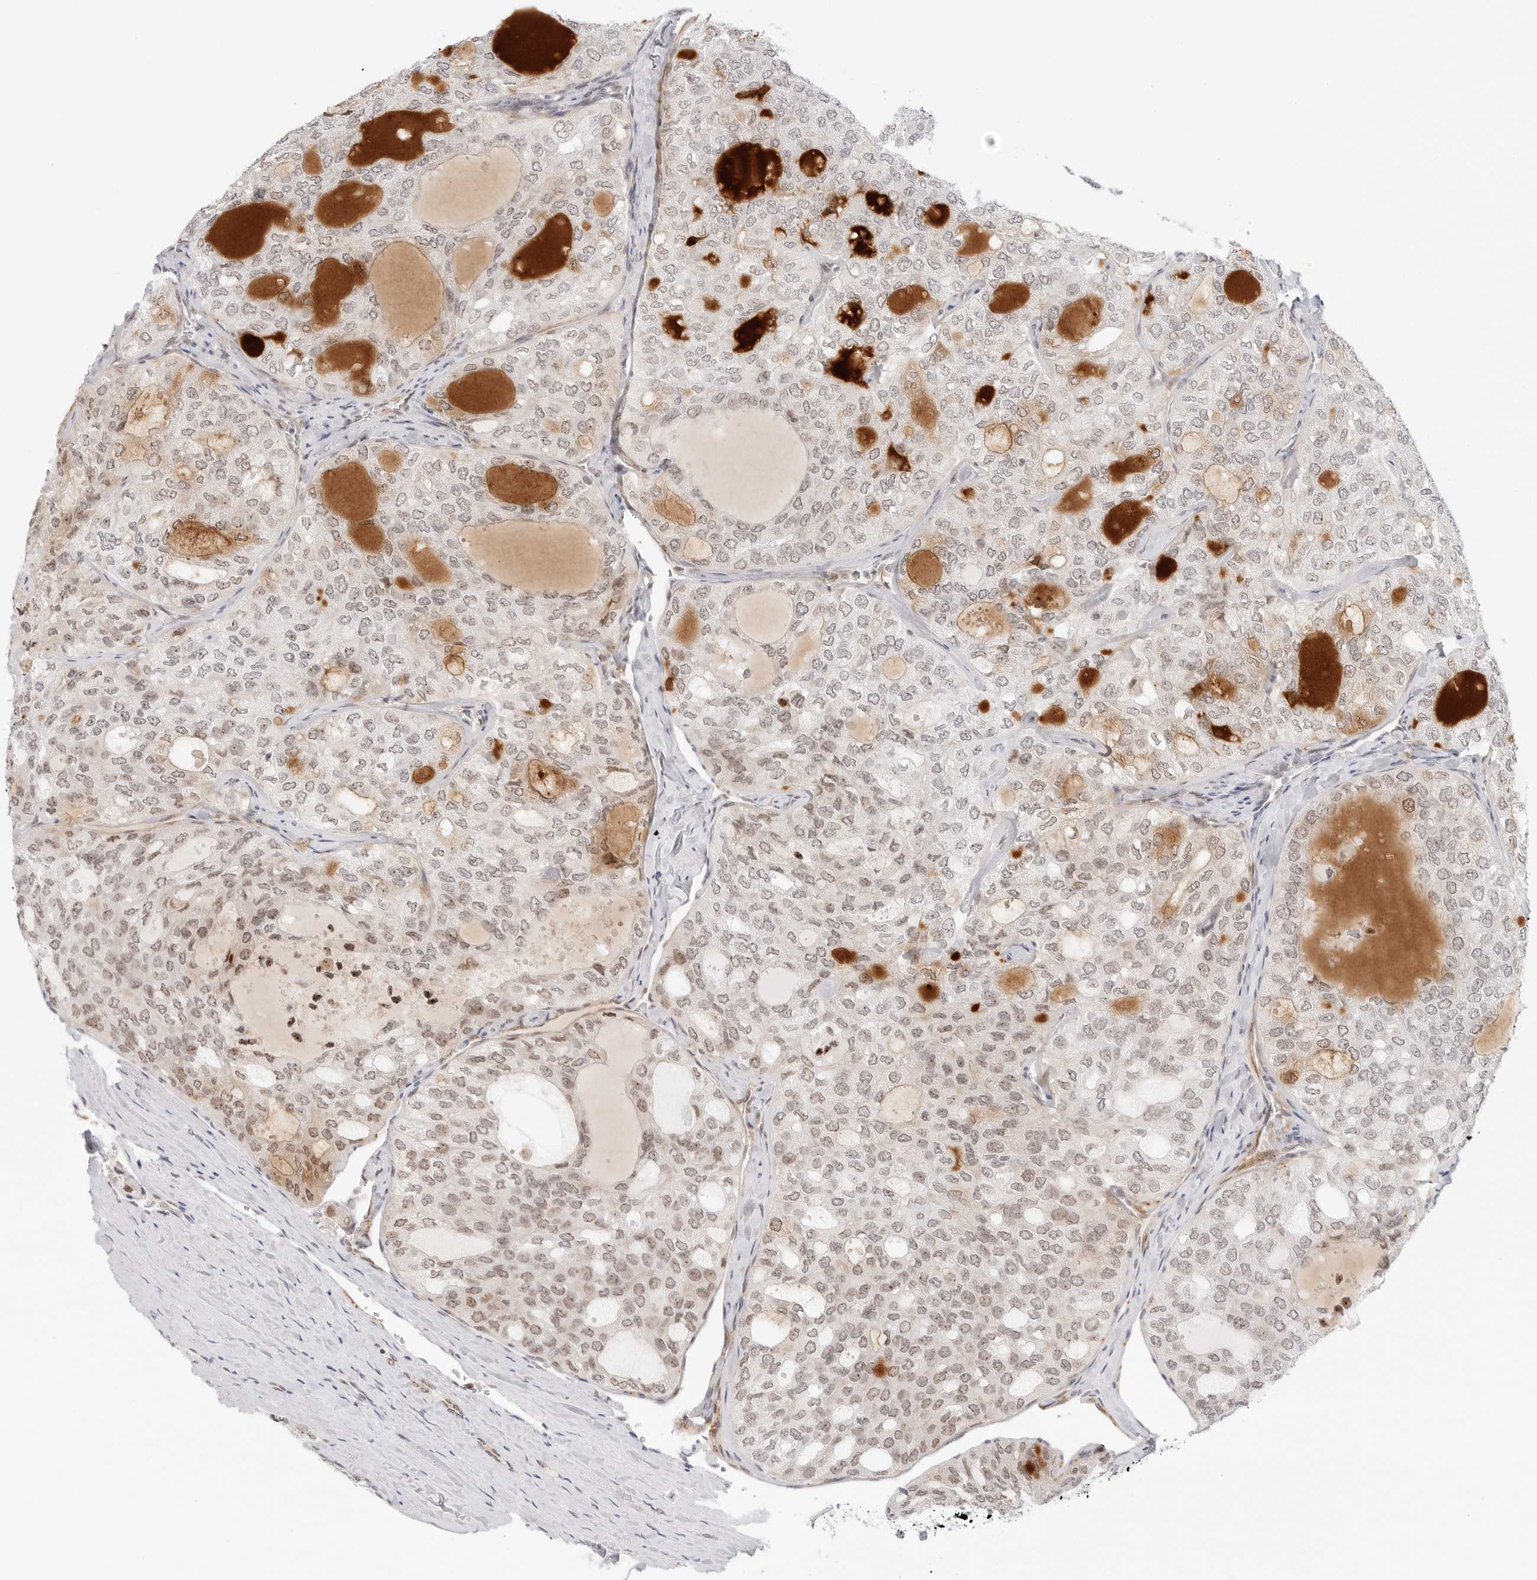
{"staining": {"intensity": "weak", "quantity": ">75%", "location": "nuclear"}, "tissue": "thyroid cancer", "cell_type": "Tumor cells", "image_type": "cancer", "snomed": [{"axis": "morphology", "description": "Follicular adenoma carcinoma, NOS"}, {"axis": "topography", "description": "Thyroid gland"}], "caption": "Immunohistochemical staining of follicular adenoma carcinoma (thyroid) exhibits weak nuclear protein expression in about >75% of tumor cells.", "gene": "HIPK3", "patient": {"sex": "male", "age": 75}}